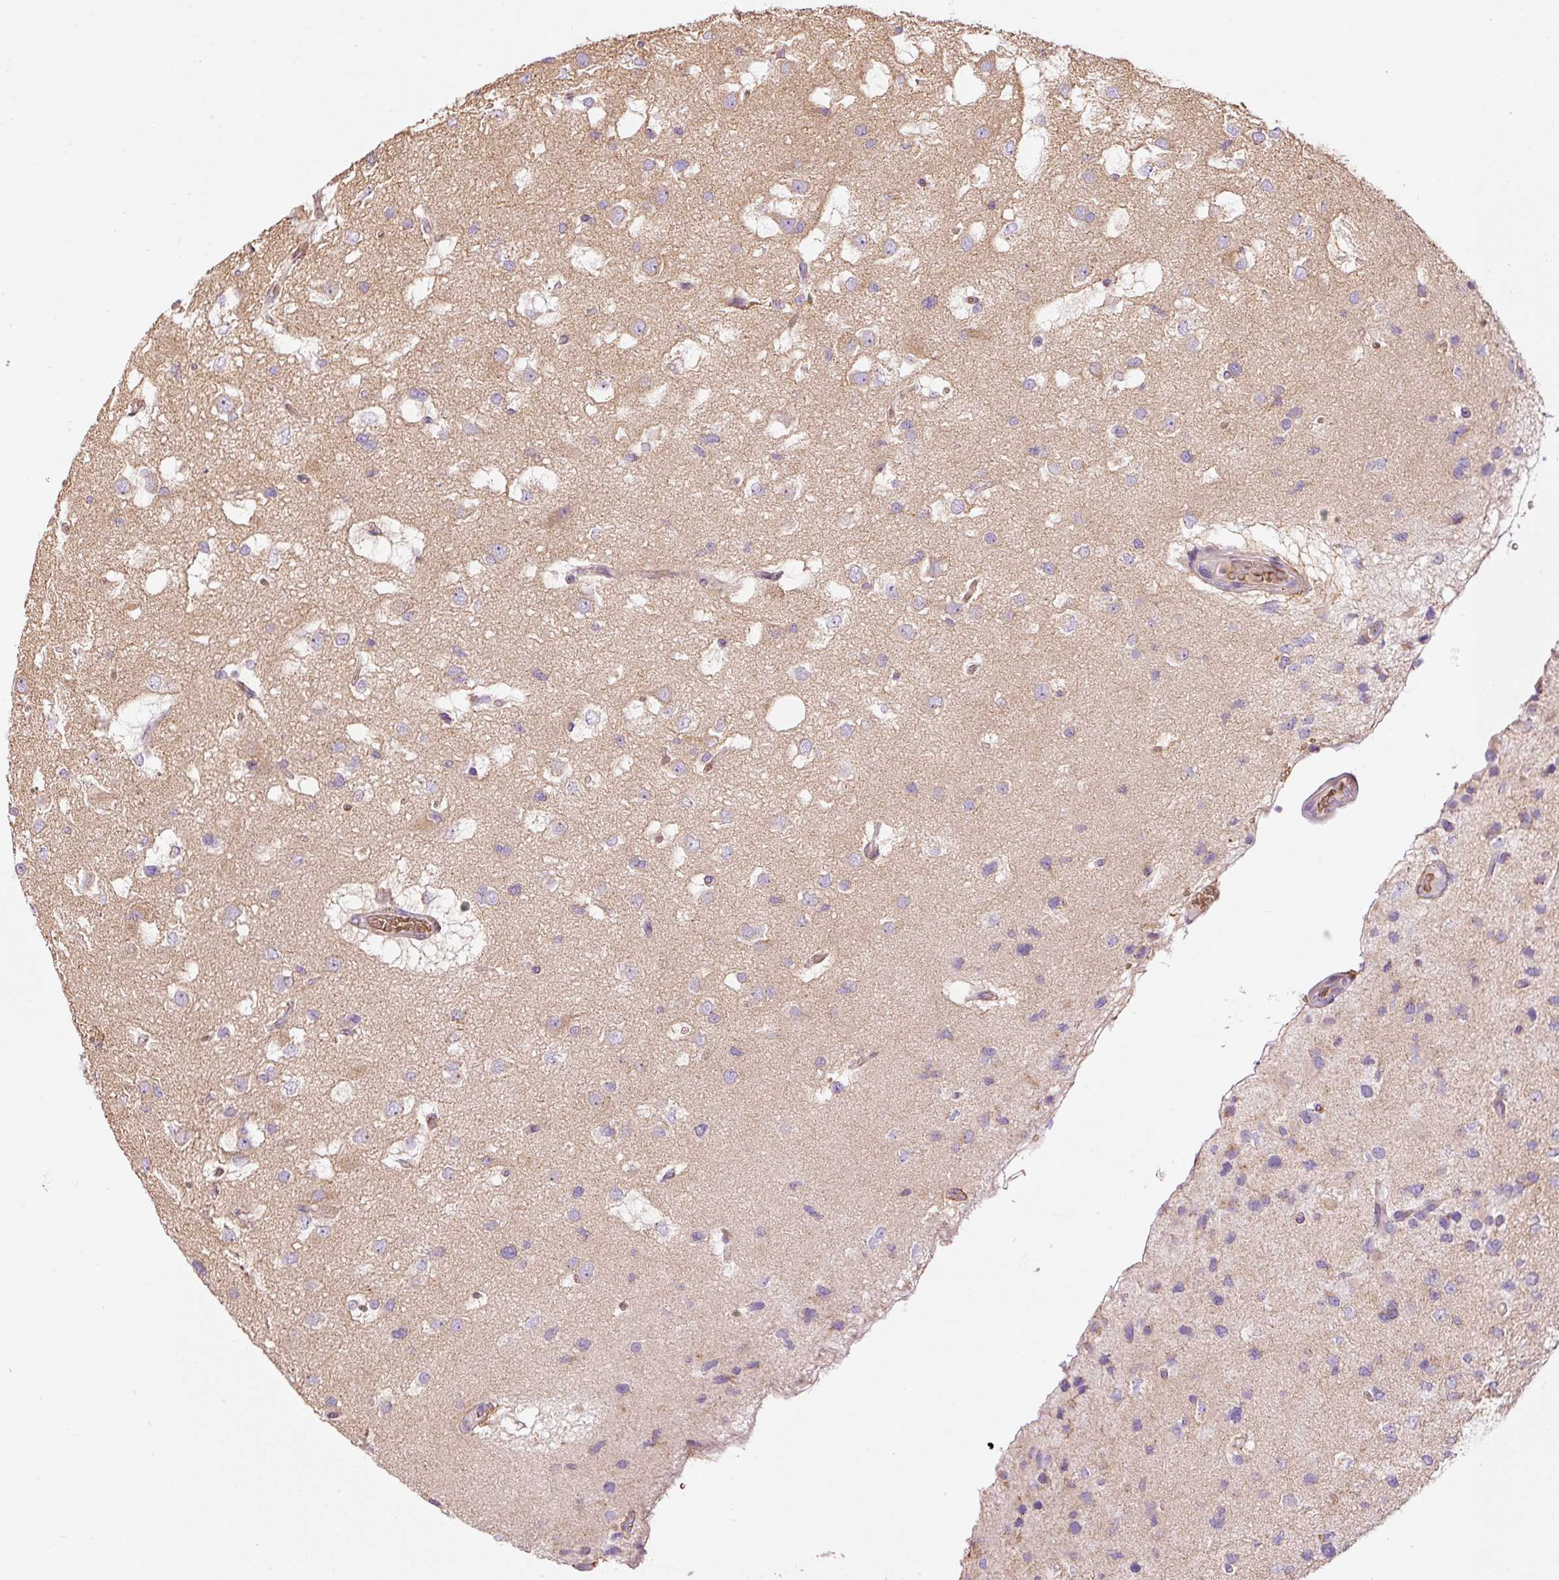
{"staining": {"intensity": "moderate", "quantity": "<25%", "location": "cytoplasmic/membranous"}, "tissue": "glioma", "cell_type": "Tumor cells", "image_type": "cancer", "snomed": [{"axis": "morphology", "description": "Glioma, malignant, High grade"}, {"axis": "topography", "description": "Brain"}], "caption": "Brown immunohistochemical staining in glioma exhibits moderate cytoplasmic/membranous positivity in approximately <25% of tumor cells.", "gene": "PRRC2A", "patient": {"sex": "male", "age": 53}}